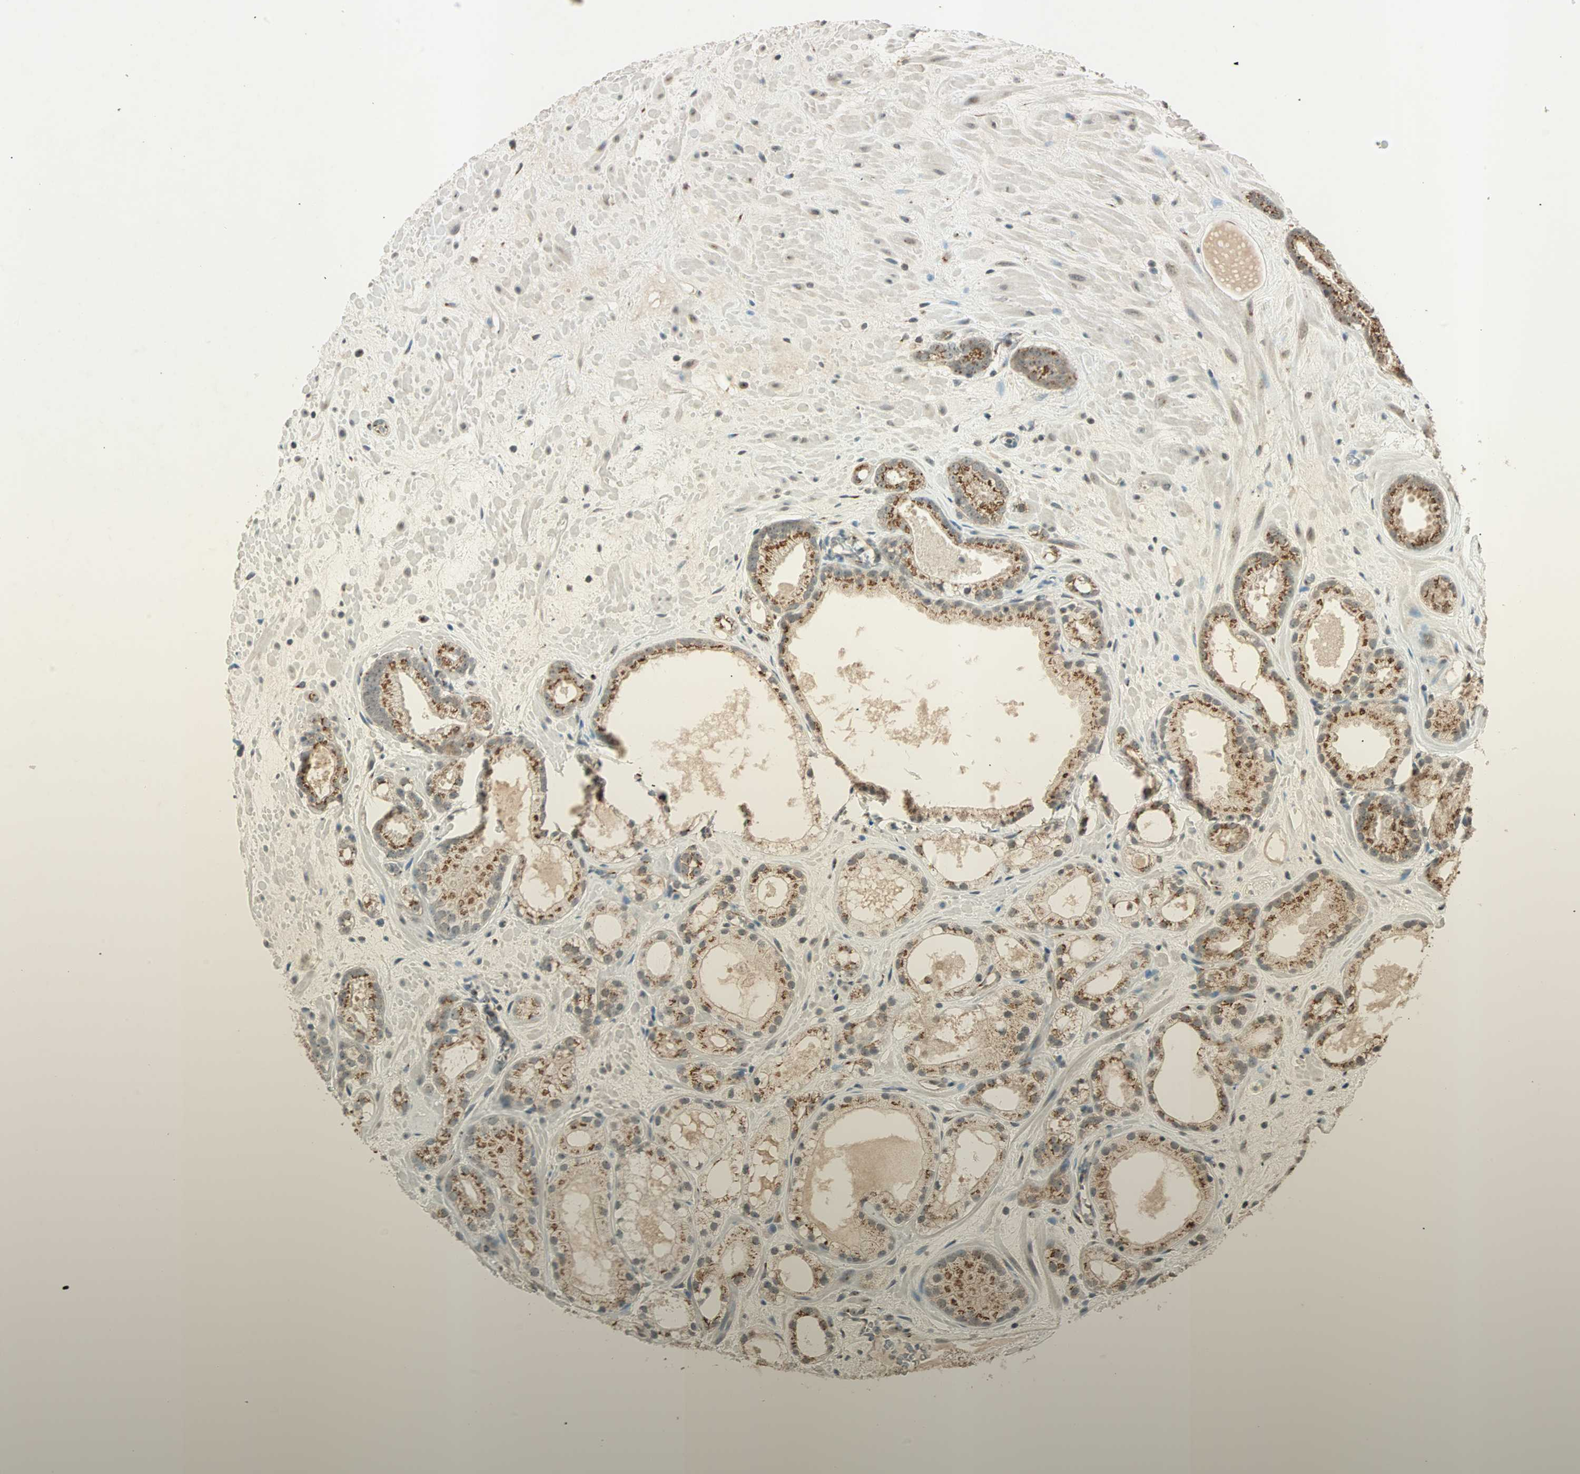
{"staining": {"intensity": "moderate", "quantity": "25%-75%", "location": "cytoplasmic/membranous"}, "tissue": "prostate cancer", "cell_type": "Tumor cells", "image_type": "cancer", "snomed": [{"axis": "morphology", "description": "Adenocarcinoma, Low grade"}, {"axis": "topography", "description": "Prostate"}], "caption": "Immunohistochemical staining of human prostate cancer demonstrates medium levels of moderate cytoplasmic/membranous expression in approximately 25%-75% of tumor cells.", "gene": "PRDM2", "patient": {"sex": "male", "age": 57}}